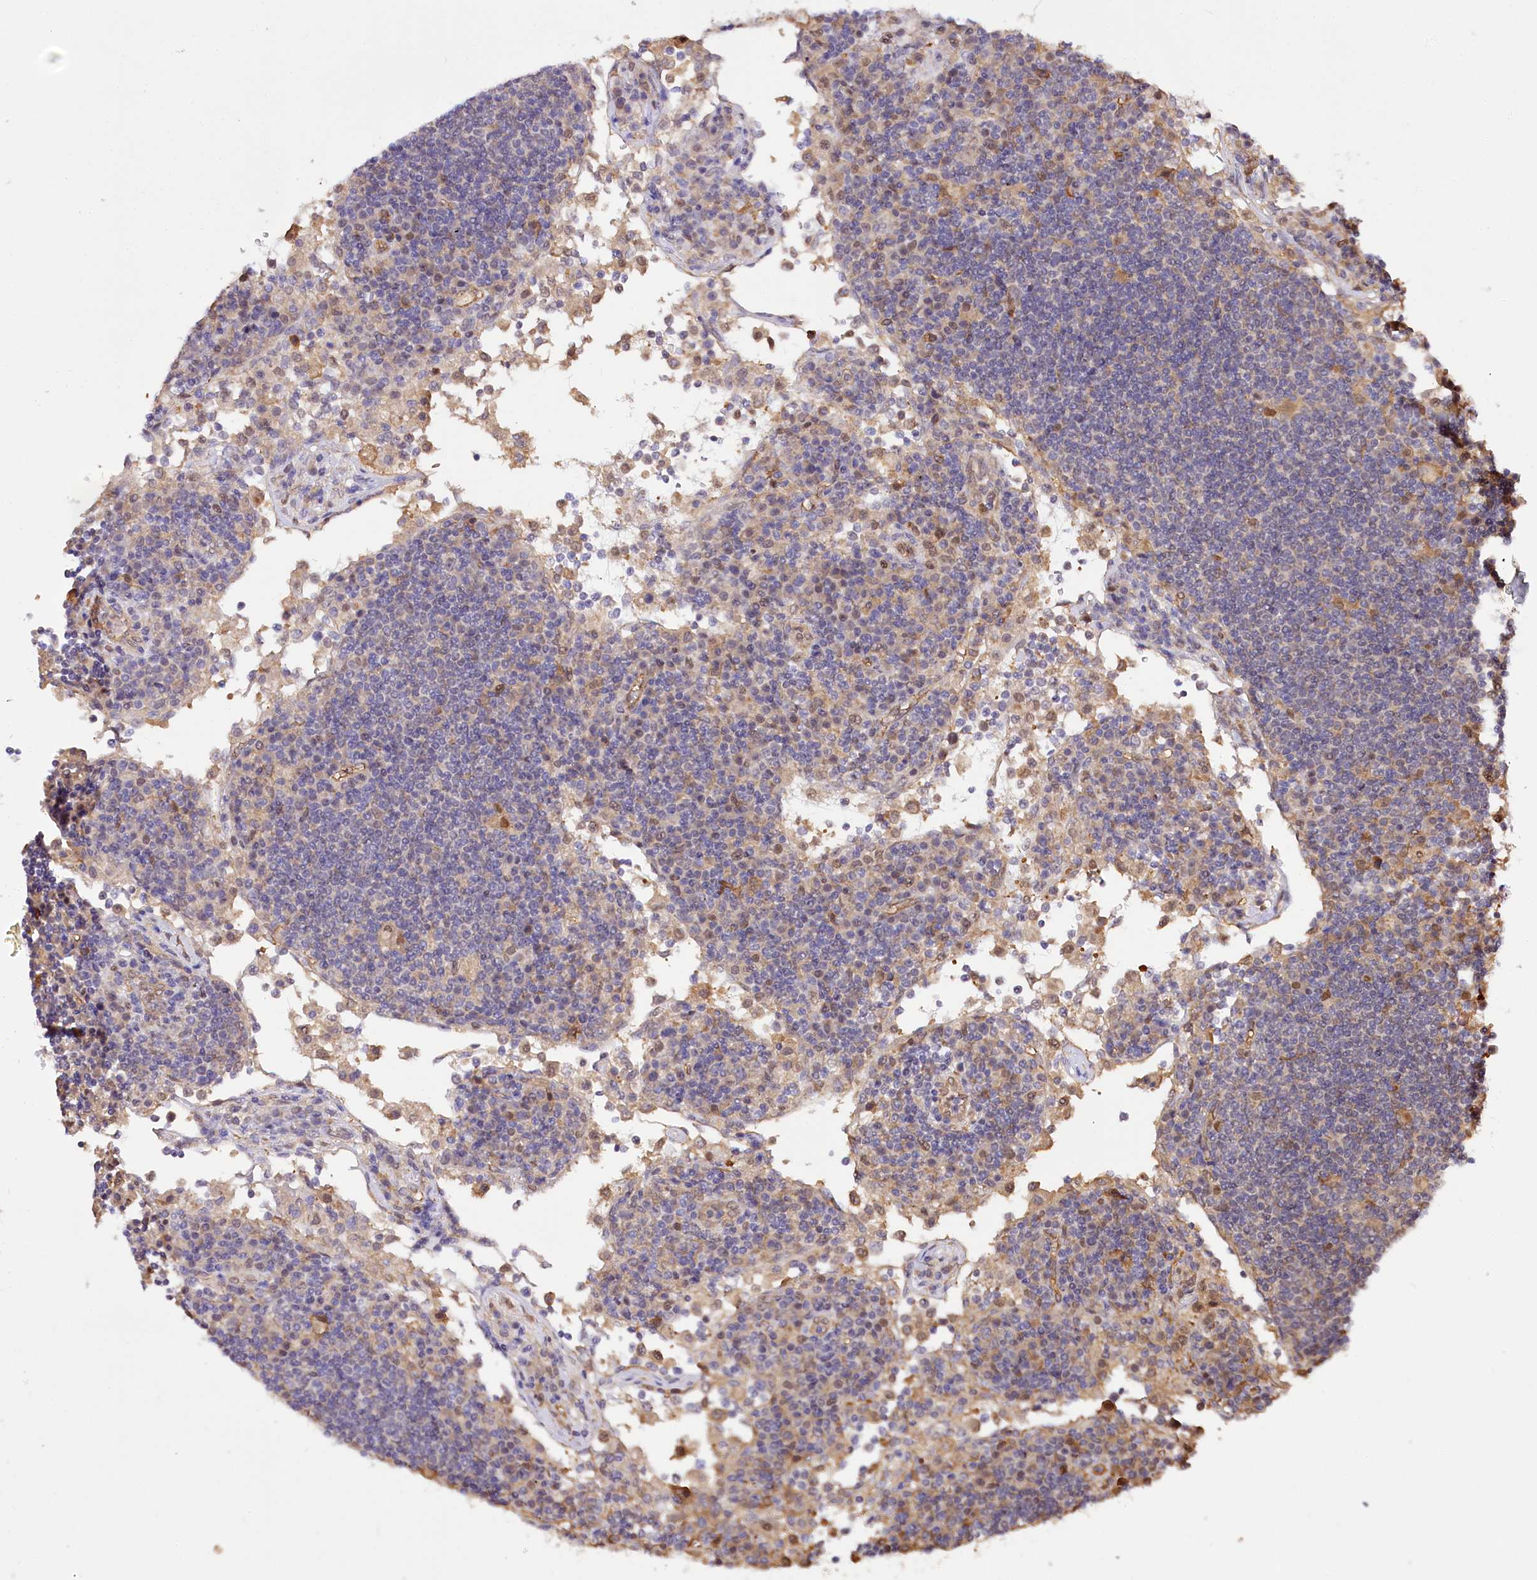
{"staining": {"intensity": "negative", "quantity": "none", "location": "none"}, "tissue": "lymph node", "cell_type": "Germinal center cells", "image_type": "normal", "snomed": [{"axis": "morphology", "description": "Normal tissue, NOS"}, {"axis": "topography", "description": "Lymph node"}], "caption": "There is no significant expression in germinal center cells of lymph node. (DAB (3,3'-diaminobenzidine) IHC, high magnification).", "gene": "GNL3L", "patient": {"sex": "female", "age": 53}}